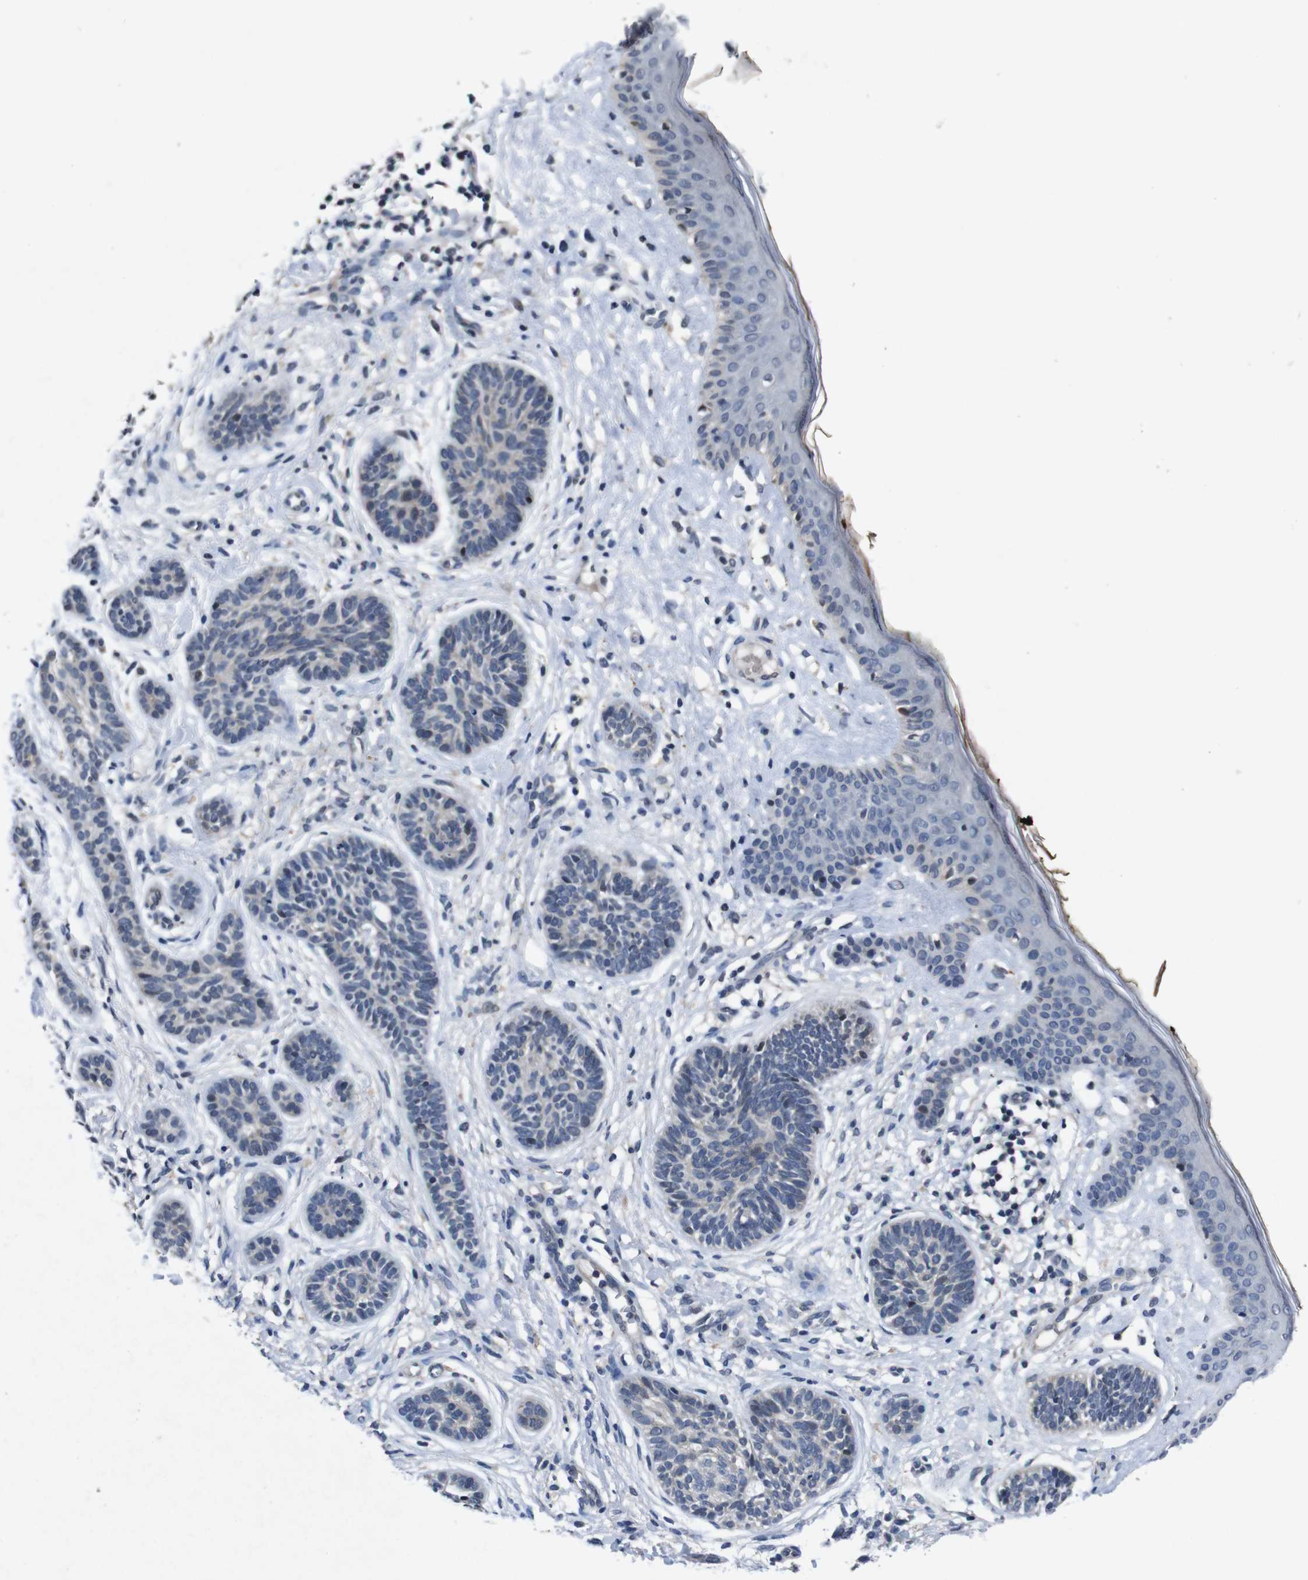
{"staining": {"intensity": "negative", "quantity": "none", "location": "none"}, "tissue": "skin cancer", "cell_type": "Tumor cells", "image_type": "cancer", "snomed": [{"axis": "morphology", "description": "Normal tissue, NOS"}, {"axis": "morphology", "description": "Basal cell carcinoma"}, {"axis": "topography", "description": "Skin"}], "caption": "This is an IHC image of human skin cancer. There is no expression in tumor cells.", "gene": "AKT3", "patient": {"sex": "male", "age": 63}}